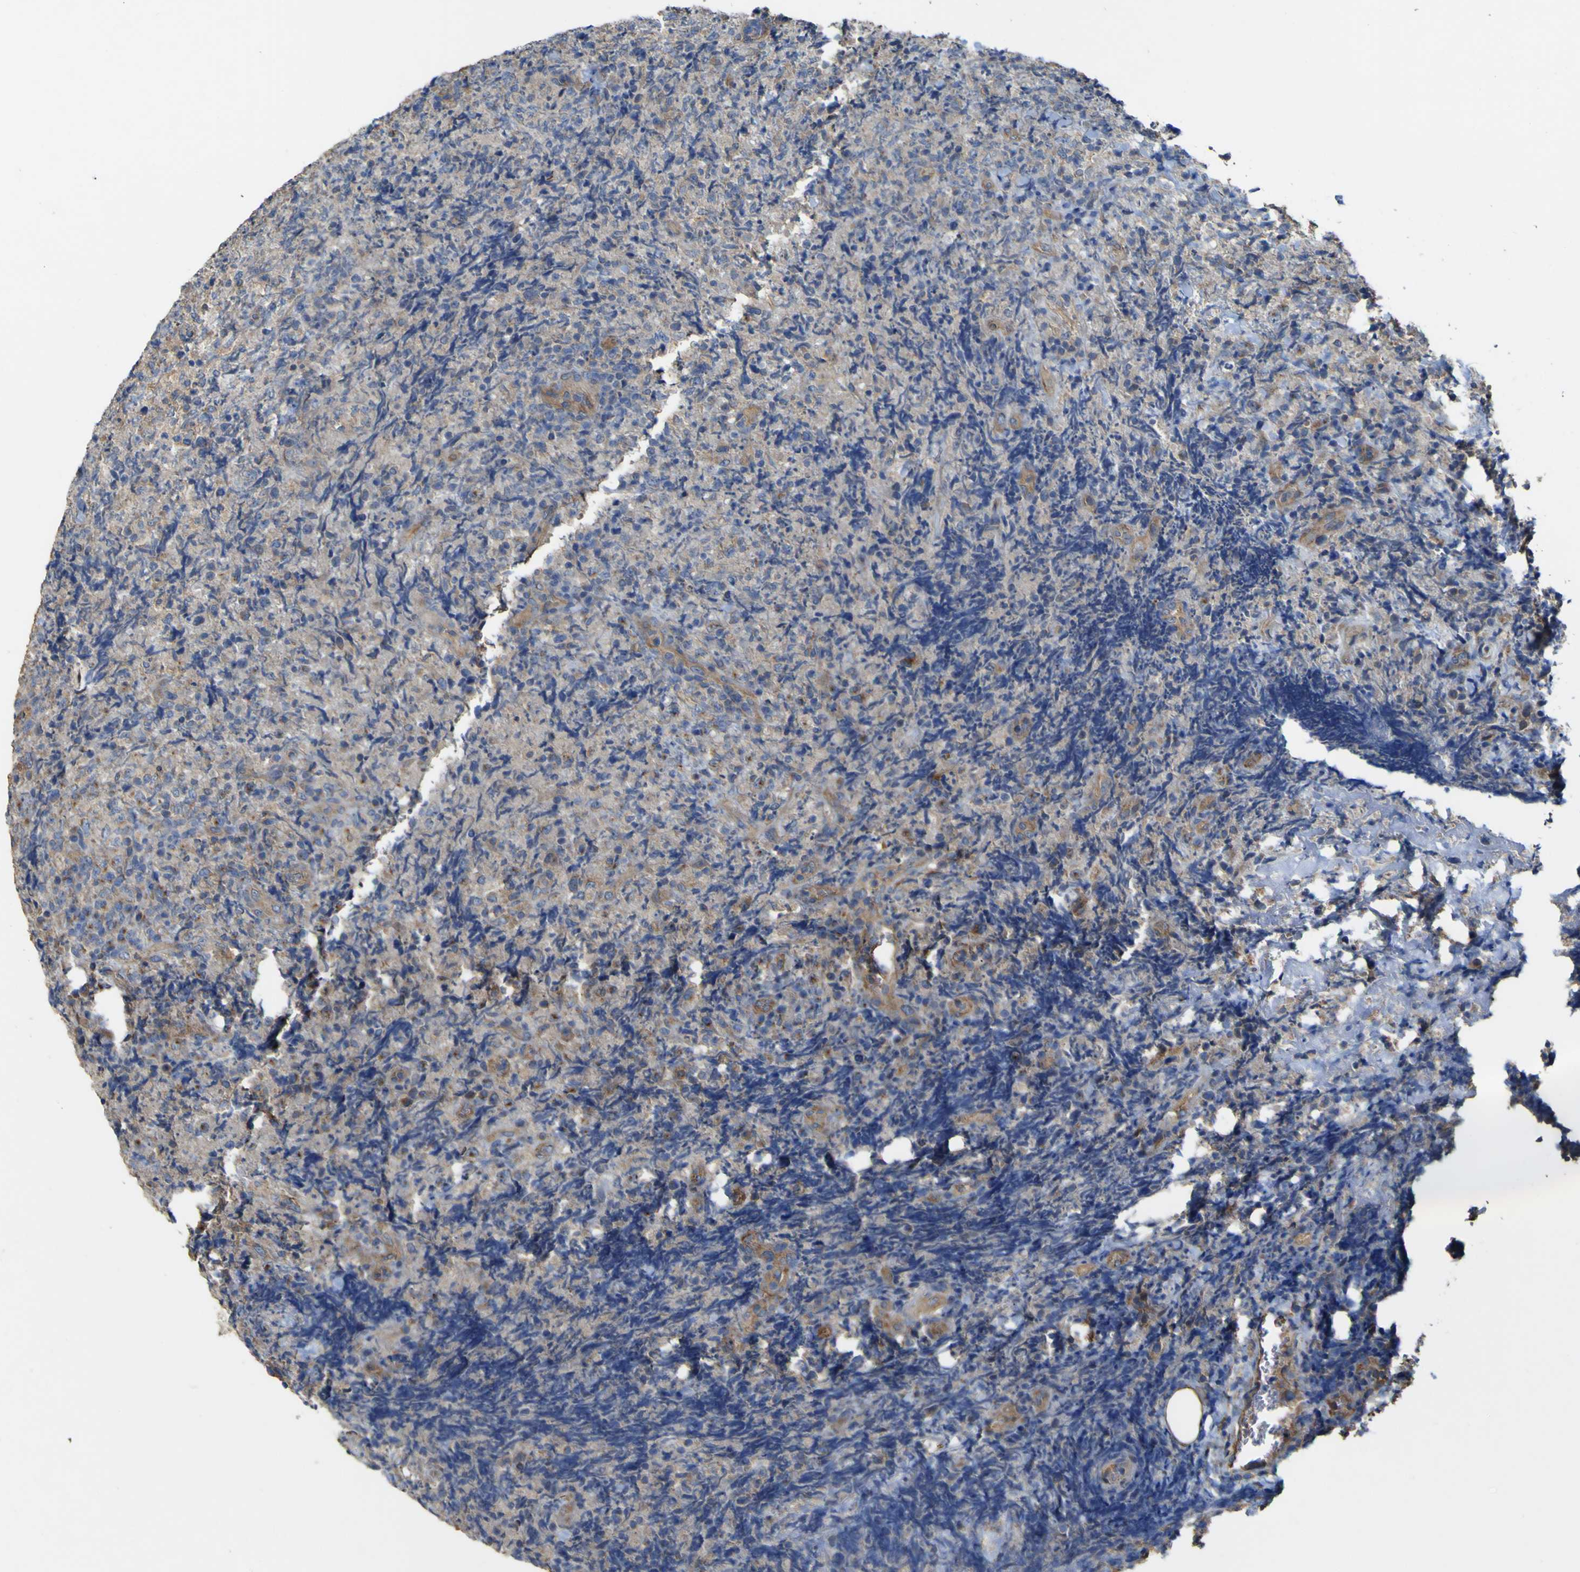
{"staining": {"intensity": "weak", "quantity": "<25%", "location": "cytoplasmic/membranous"}, "tissue": "lymphoma", "cell_type": "Tumor cells", "image_type": "cancer", "snomed": [{"axis": "morphology", "description": "Malignant lymphoma, non-Hodgkin's type, High grade"}, {"axis": "topography", "description": "Spleen"}, {"axis": "topography", "description": "Lymph node"}], "caption": "Malignant lymphoma, non-Hodgkin's type (high-grade) was stained to show a protein in brown. There is no significant positivity in tumor cells. (Immunohistochemistry (ihc), brightfield microscopy, high magnification).", "gene": "TNFSF15", "patient": {"sex": "female", "age": 70}}